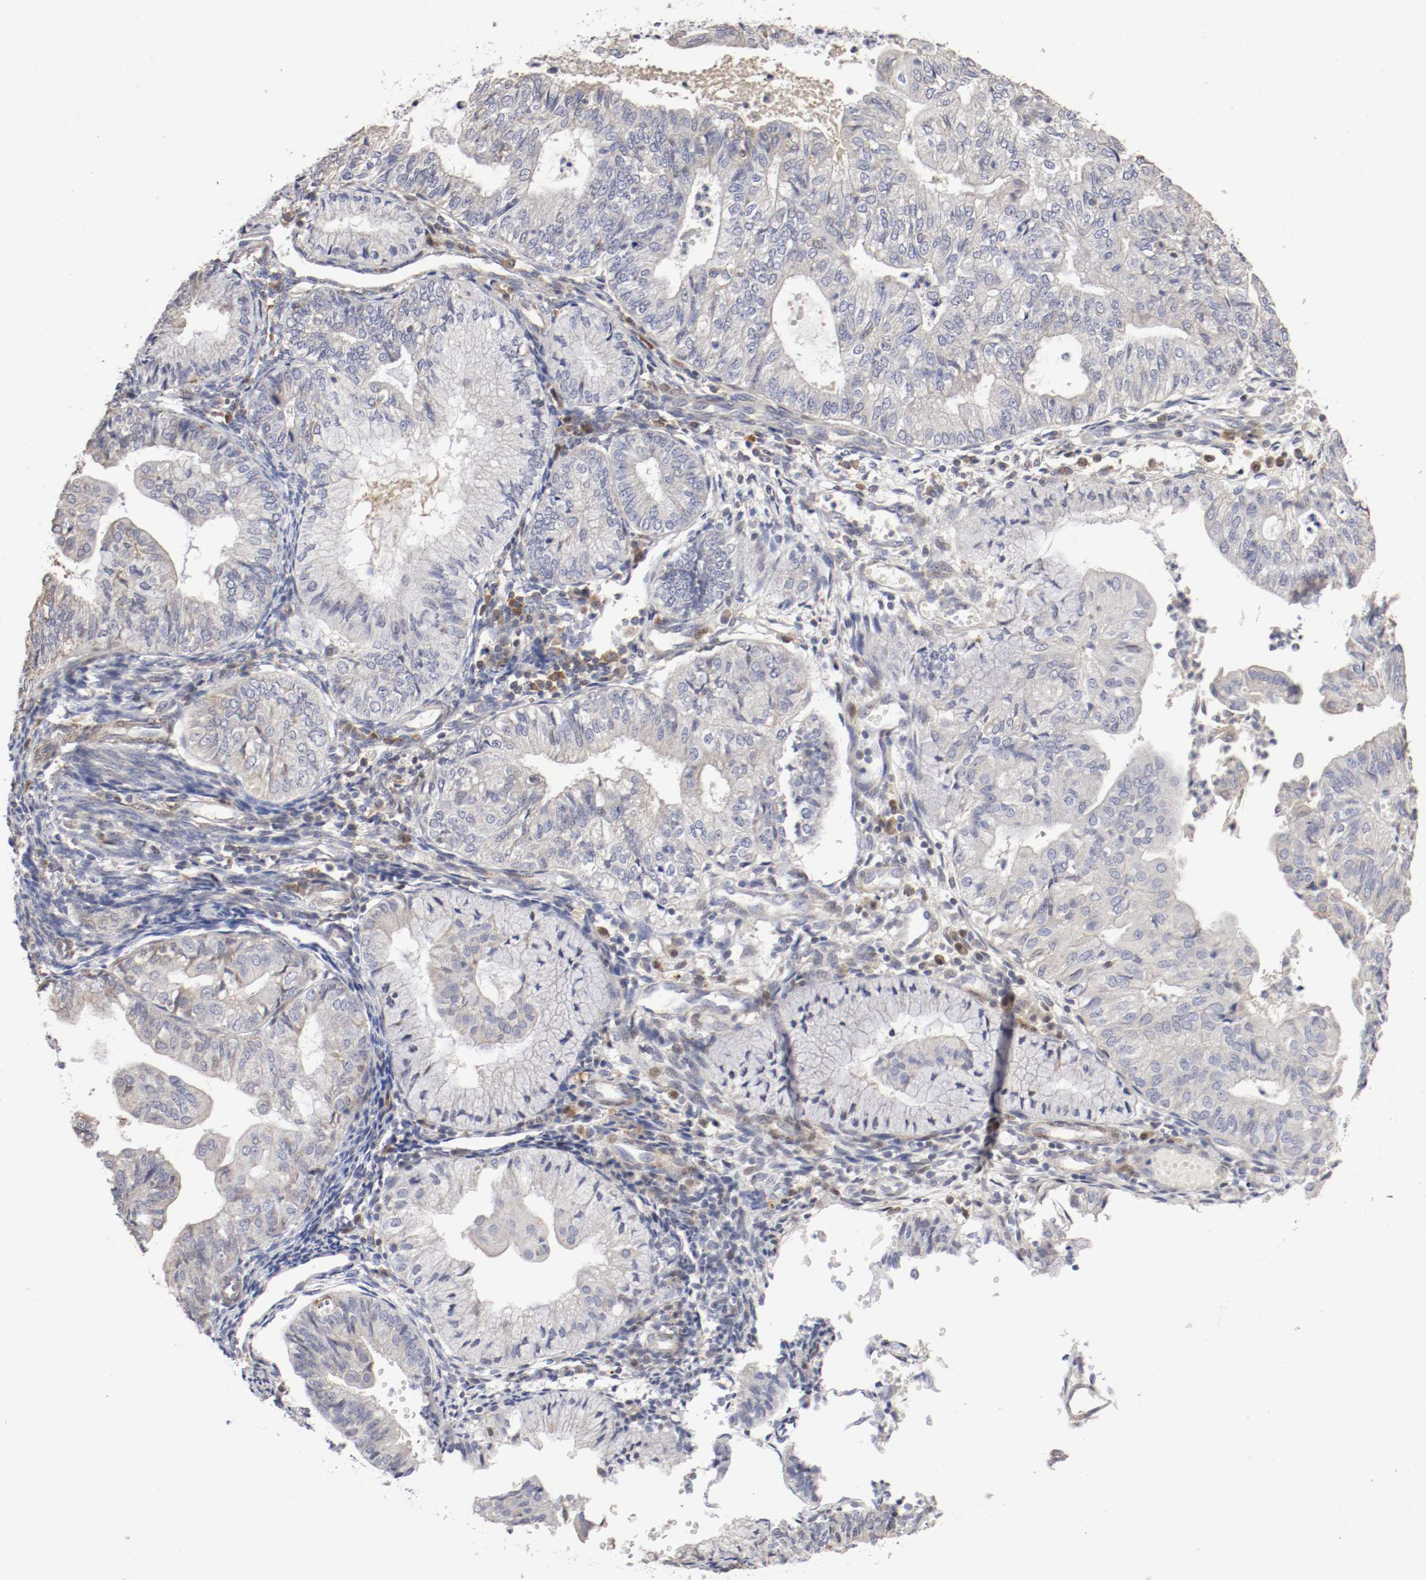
{"staining": {"intensity": "negative", "quantity": "none", "location": "none"}, "tissue": "endometrial cancer", "cell_type": "Tumor cells", "image_type": "cancer", "snomed": [{"axis": "morphology", "description": "Adenocarcinoma, NOS"}, {"axis": "topography", "description": "Endometrium"}], "caption": "This is an immunohistochemistry photomicrograph of endometrial cancer (adenocarcinoma). There is no positivity in tumor cells.", "gene": "CDK6", "patient": {"sex": "female", "age": 59}}